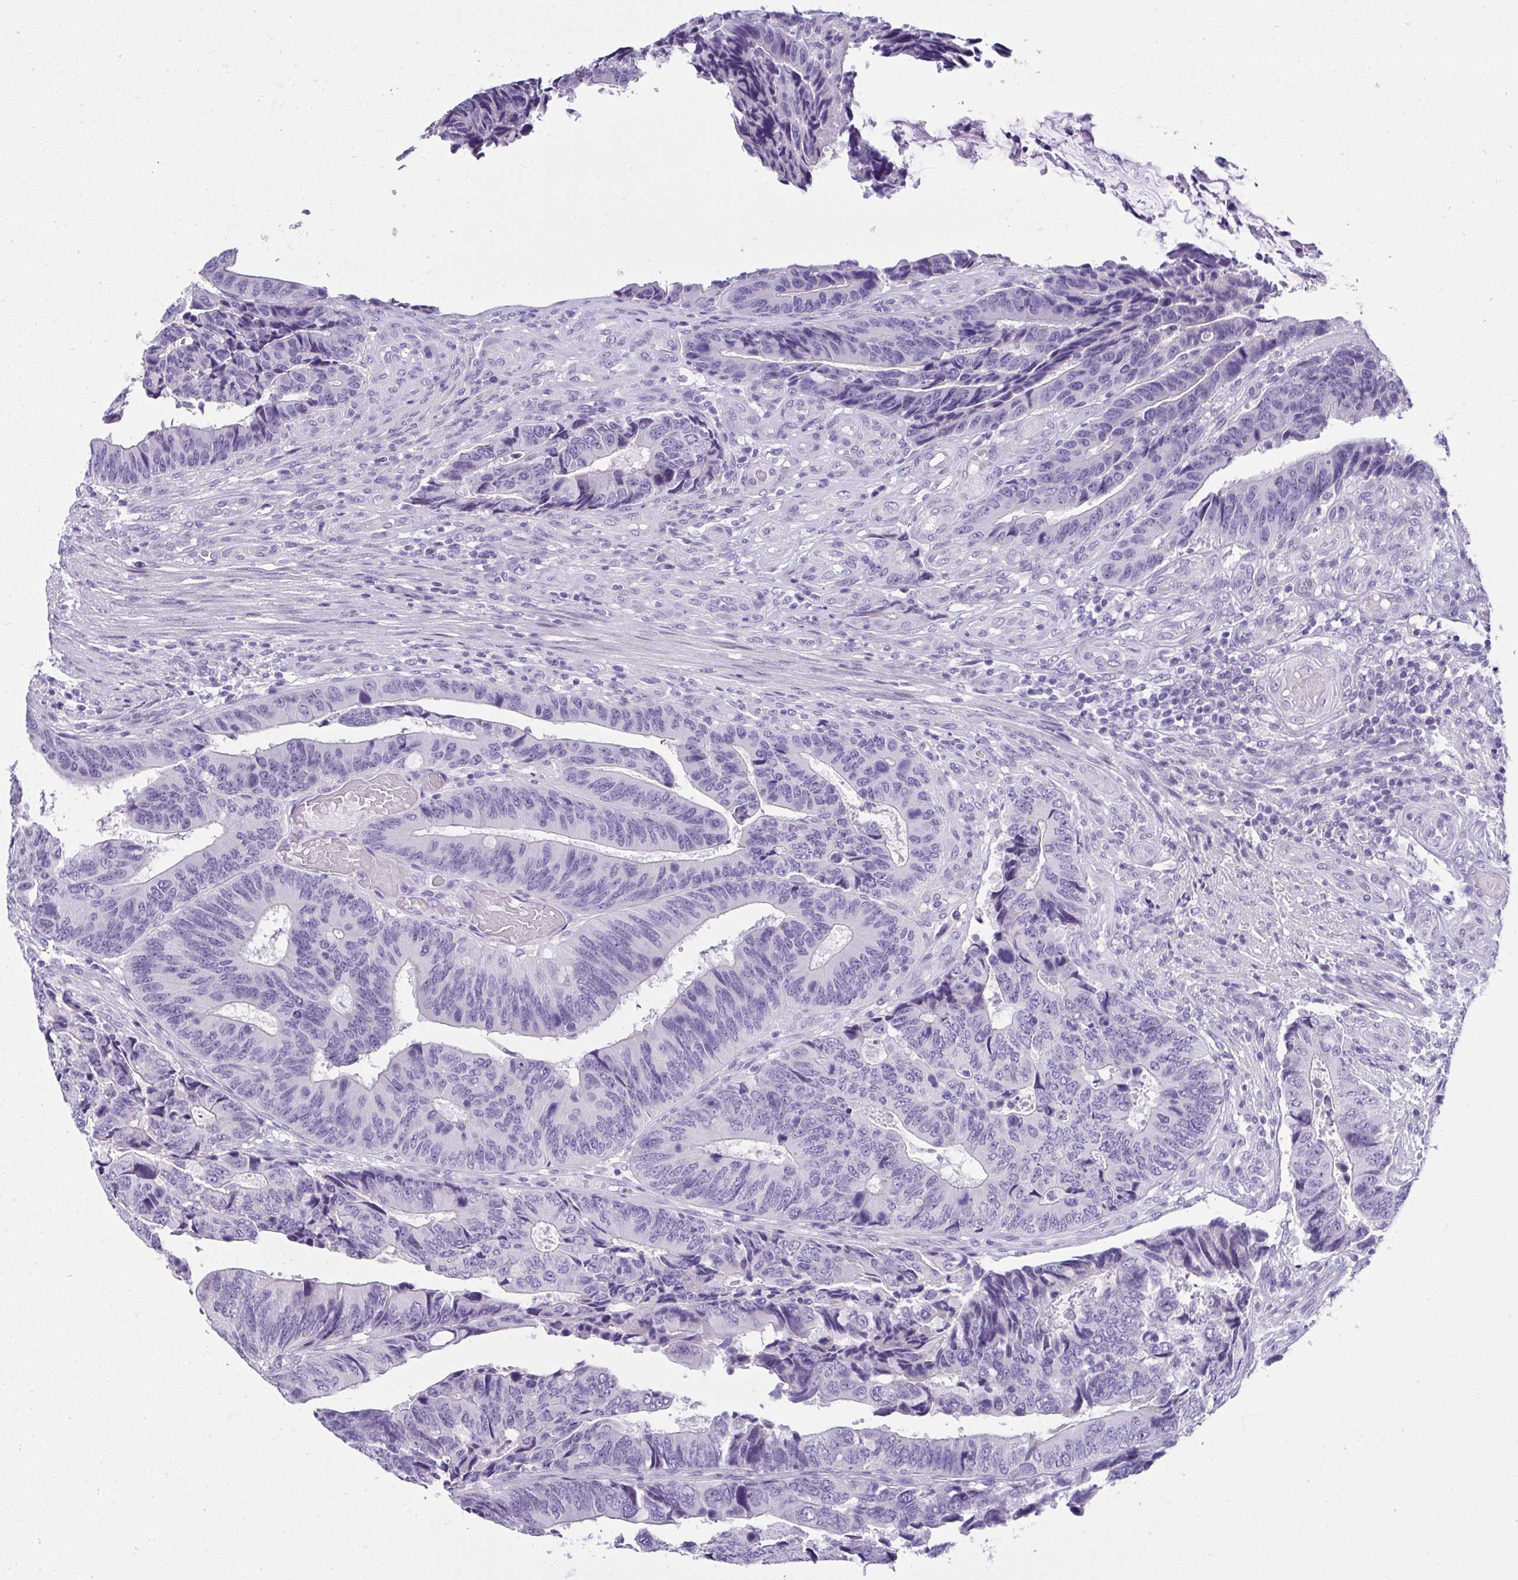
{"staining": {"intensity": "negative", "quantity": "none", "location": "none"}, "tissue": "colorectal cancer", "cell_type": "Tumor cells", "image_type": "cancer", "snomed": [{"axis": "morphology", "description": "Adenocarcinoma, NOS"}, {"axis": "topography", "description": "Colon"}], "caption": "This is a micrograph of immunohistochemistry (IHC) staining of colorectal cancer, which shows no positivity in tumor cells.", "gene": "RNF183", "patient": {"sex": "male", "age": 87}}